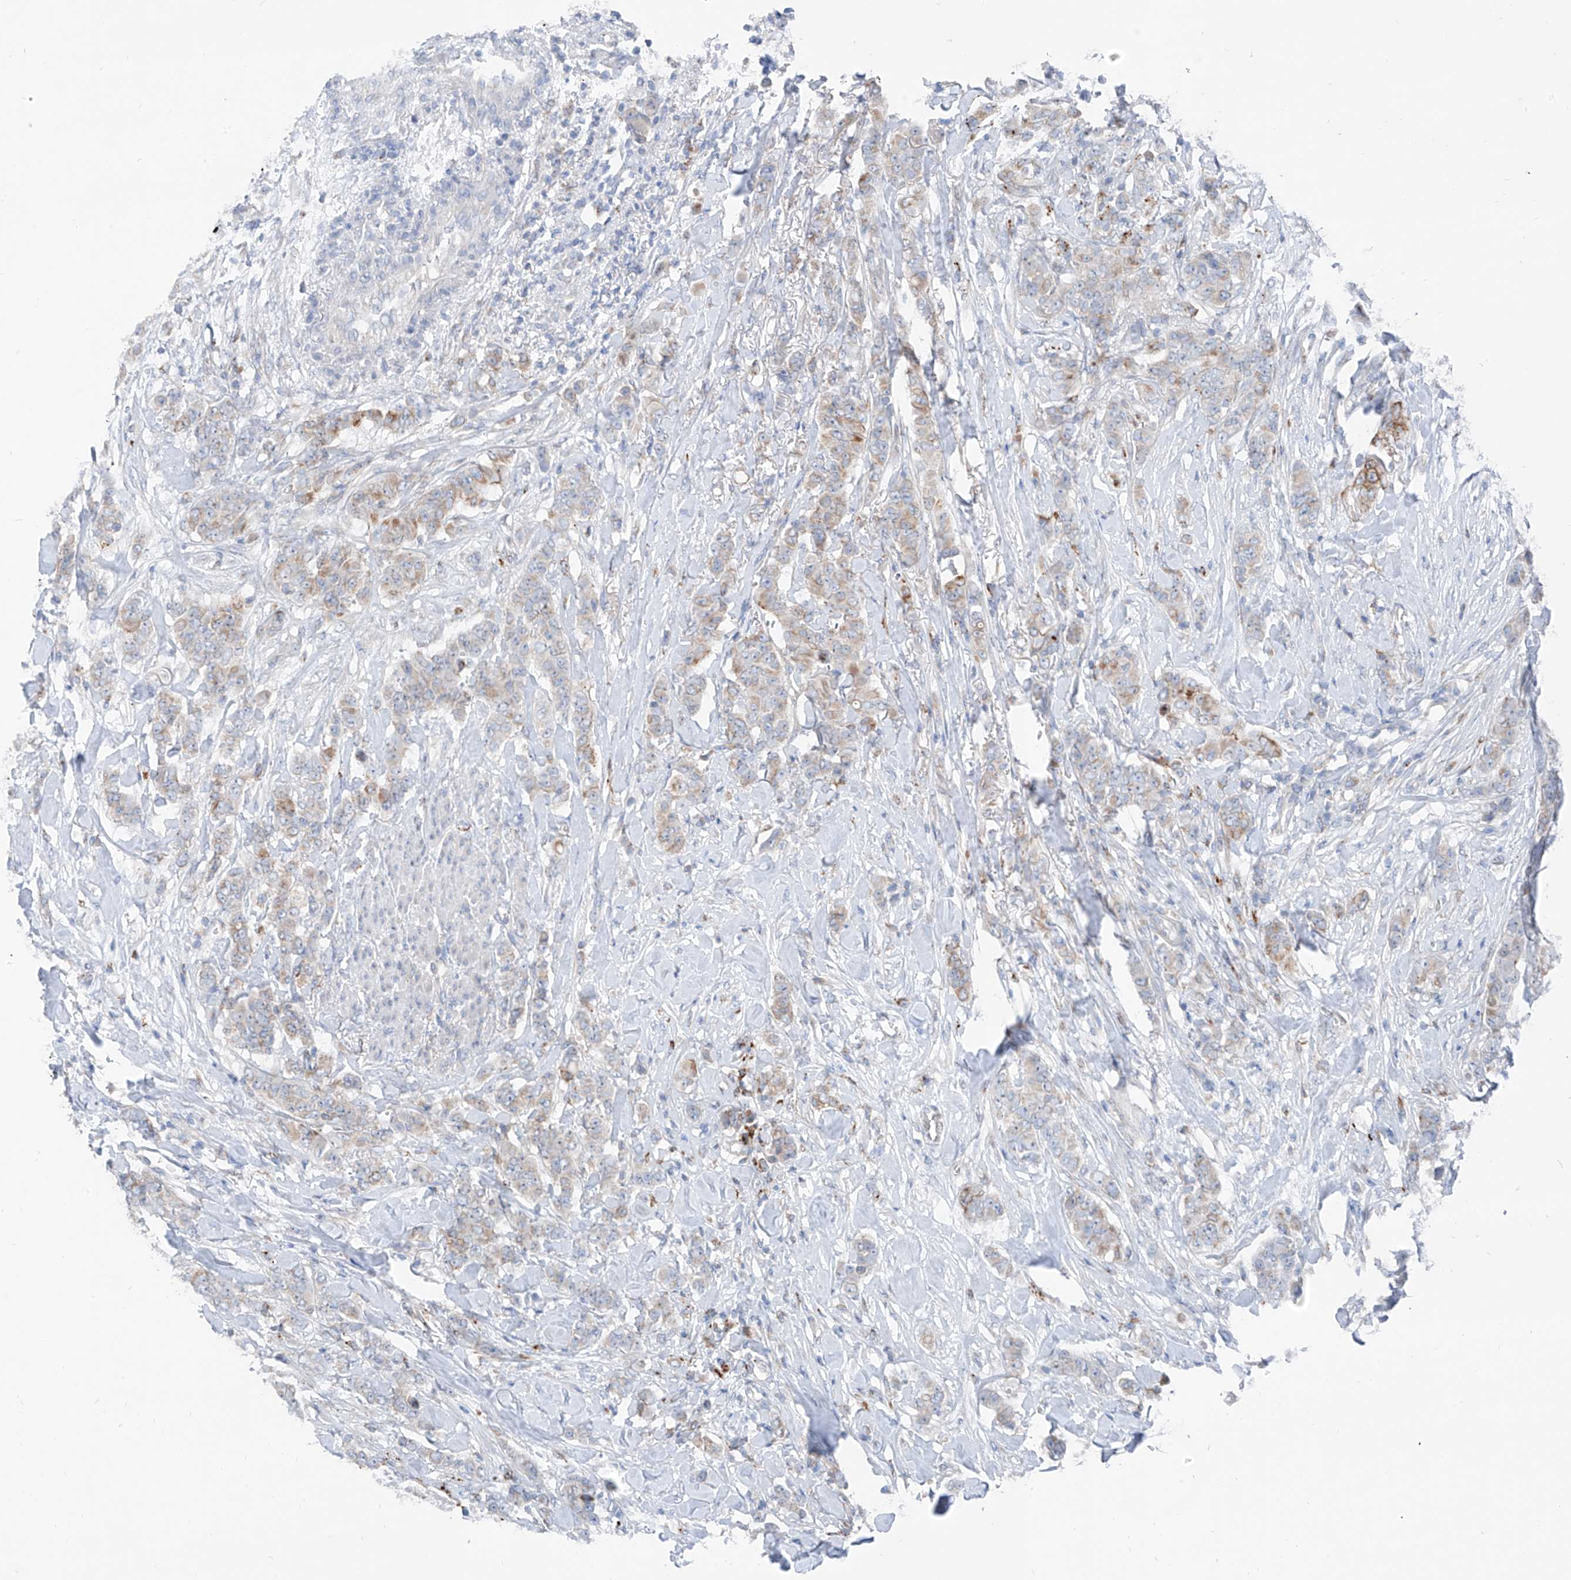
{"staining": {"intensity": "weak", "quantity": ">75%", "location": "cytoplasmic/membranous"}, "tissue": "breast cancer", "cell_type": "Tumor cells", "image_type": "cancer", "snomed": [{"axis": "morphology", "description": "Duct carcinoma"}, {"axis": "topography", "description": "Breast"}], "caption": "Breast infiltrating ductal carcinoma stained with a protein marker exhibits weak staining in tumor cells.", "gene": "GPR137C", "patient": {"sex": "female", "age": 40}}